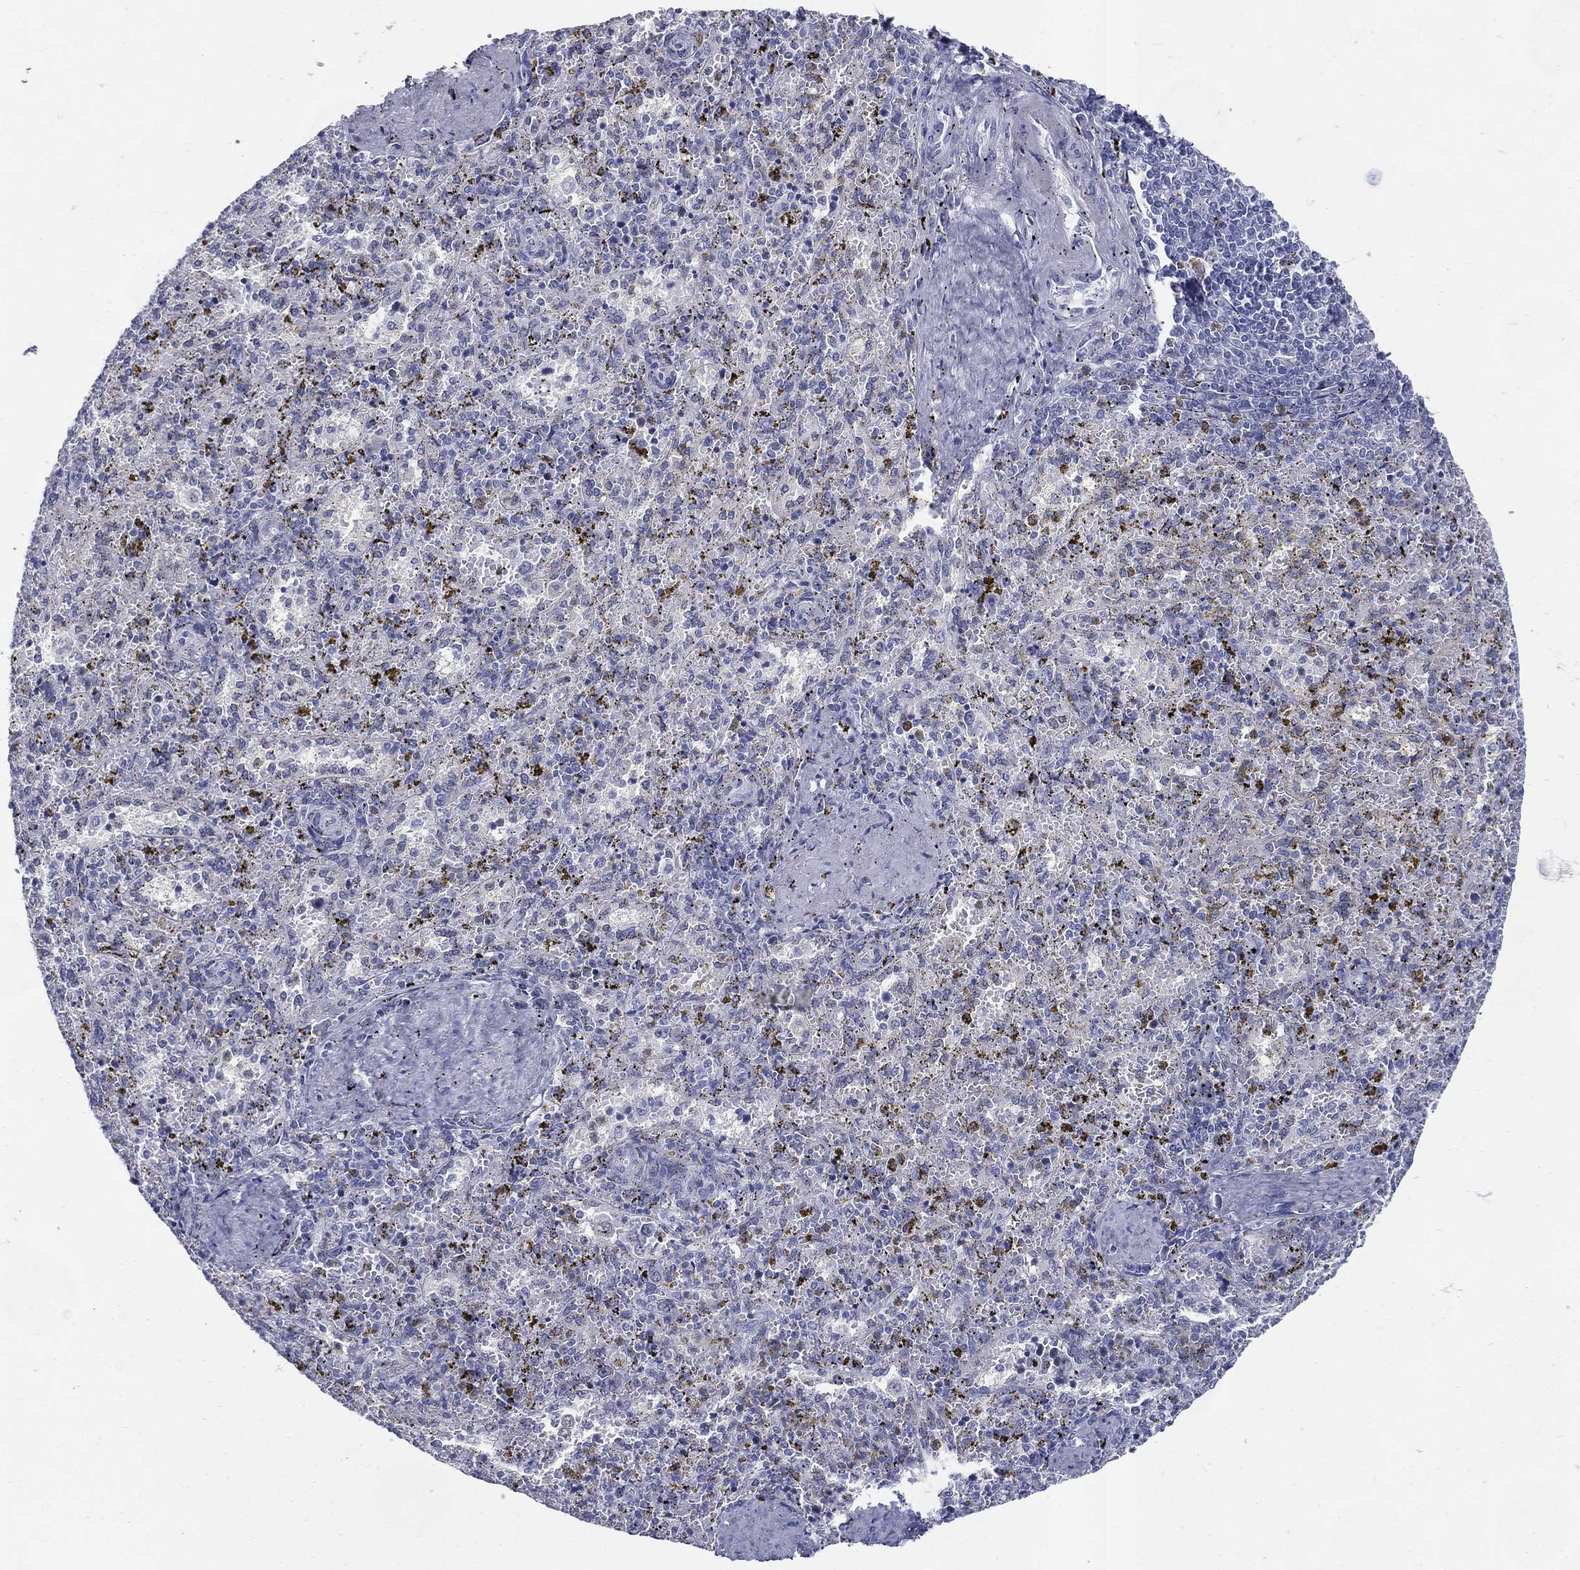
{"staining": {"intensity": "negative", "quantity": "none", "location": "none"}, "tissue": "spleen", "cell_type": "Cells in red pulp", "image_type": "normal", "snomed": [{"axis": "morphology", "description": "Normal tissue, NOS"}, {"axis": "topography", "description": "Spleen"}], "caption": "DAB (3,3'-diaminobenzidine) immunohistochemical staining of normal spleen reveals no significant positivity in cells in red pulp.", "gene": "KIF2C", "patient": {"sex": "female", "age": 50}}